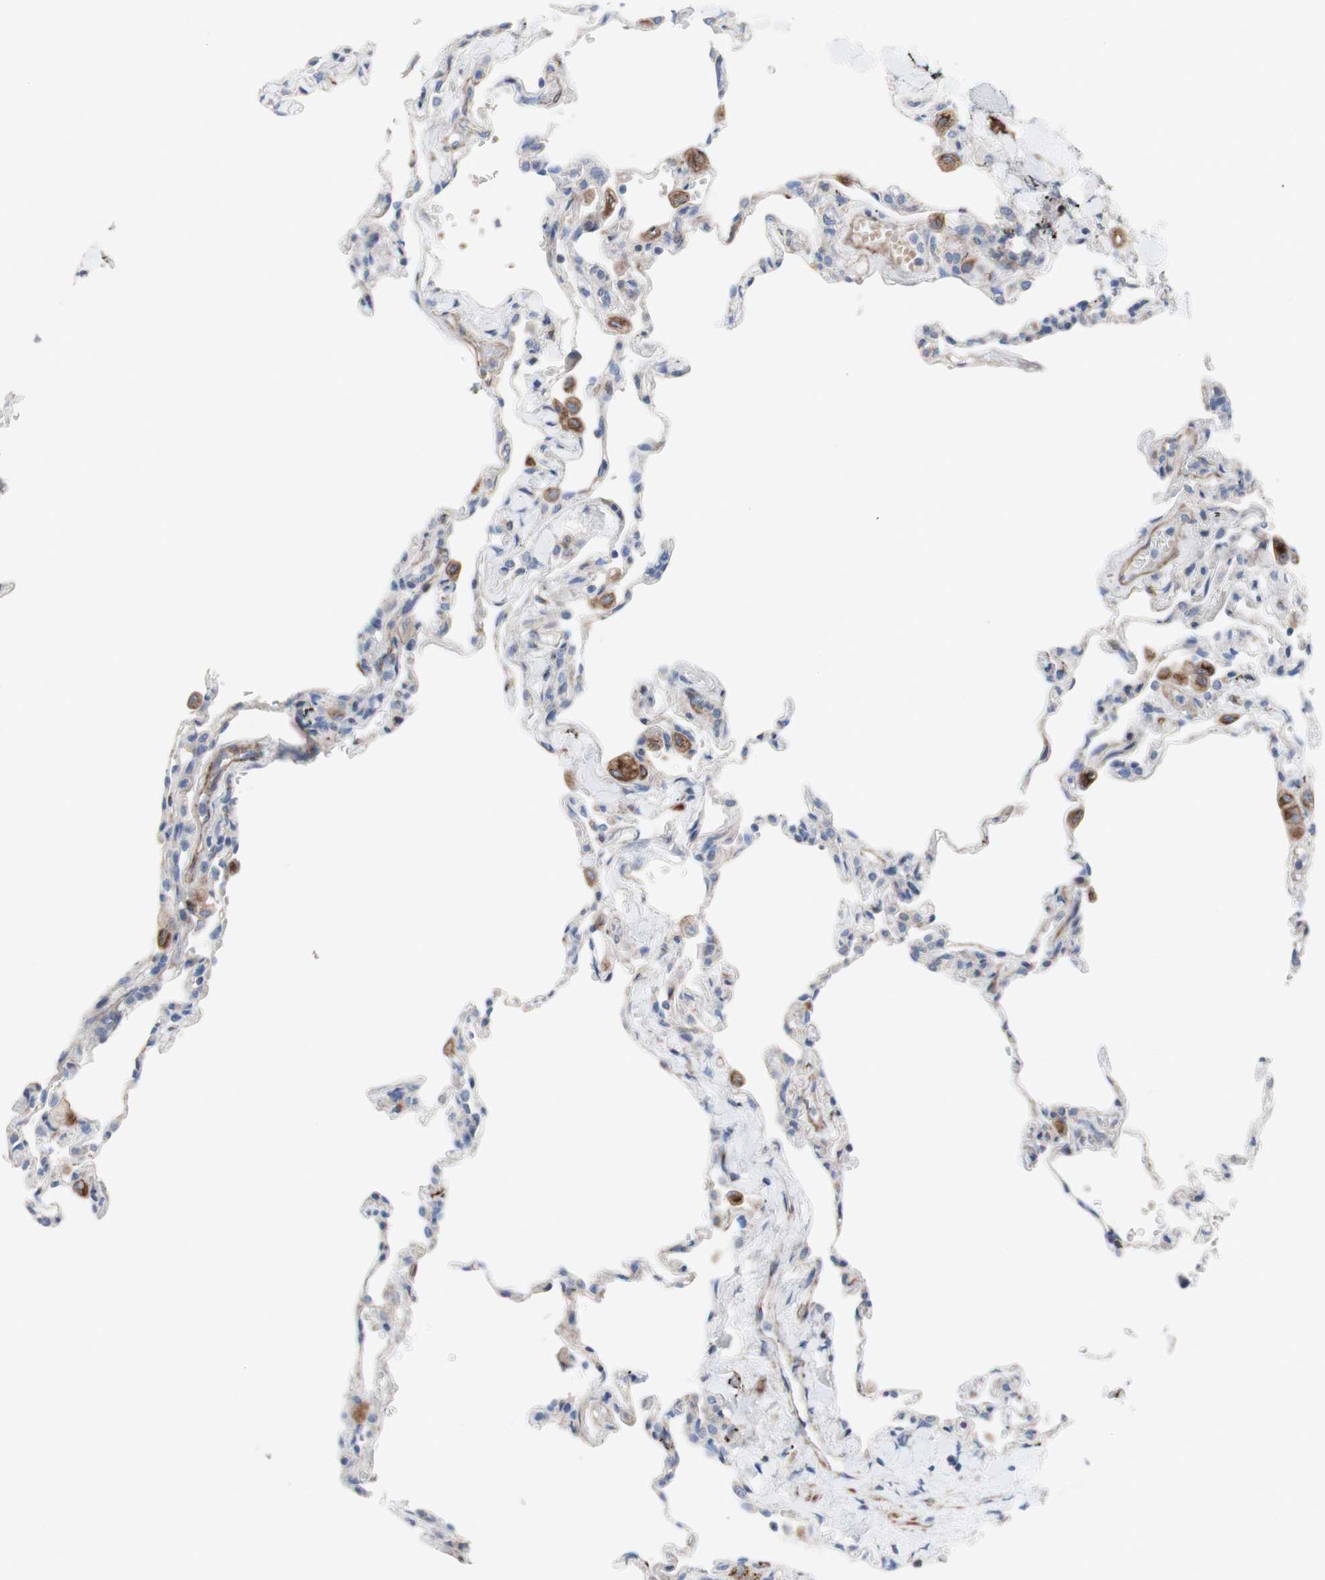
{"staining": {"intensity": "weak", "quantity": "<25%", "location": "cytoplasmic/membranous"}, "tissue": "lung", "cell_type": "Alveolar cells", "image_type": "normal", "snomed": [{"axis": "morphology", "description": "Normal tissue, NOS"}, {"axis": "topography", "description": "Lung"}], "caption": "This is an immunohistochemistry histopathology image of unremarkable human lung. There is no staining in alveolar cells.", "gene": "AGPAT5", "patient": {"sex": "male", "age": 59}}